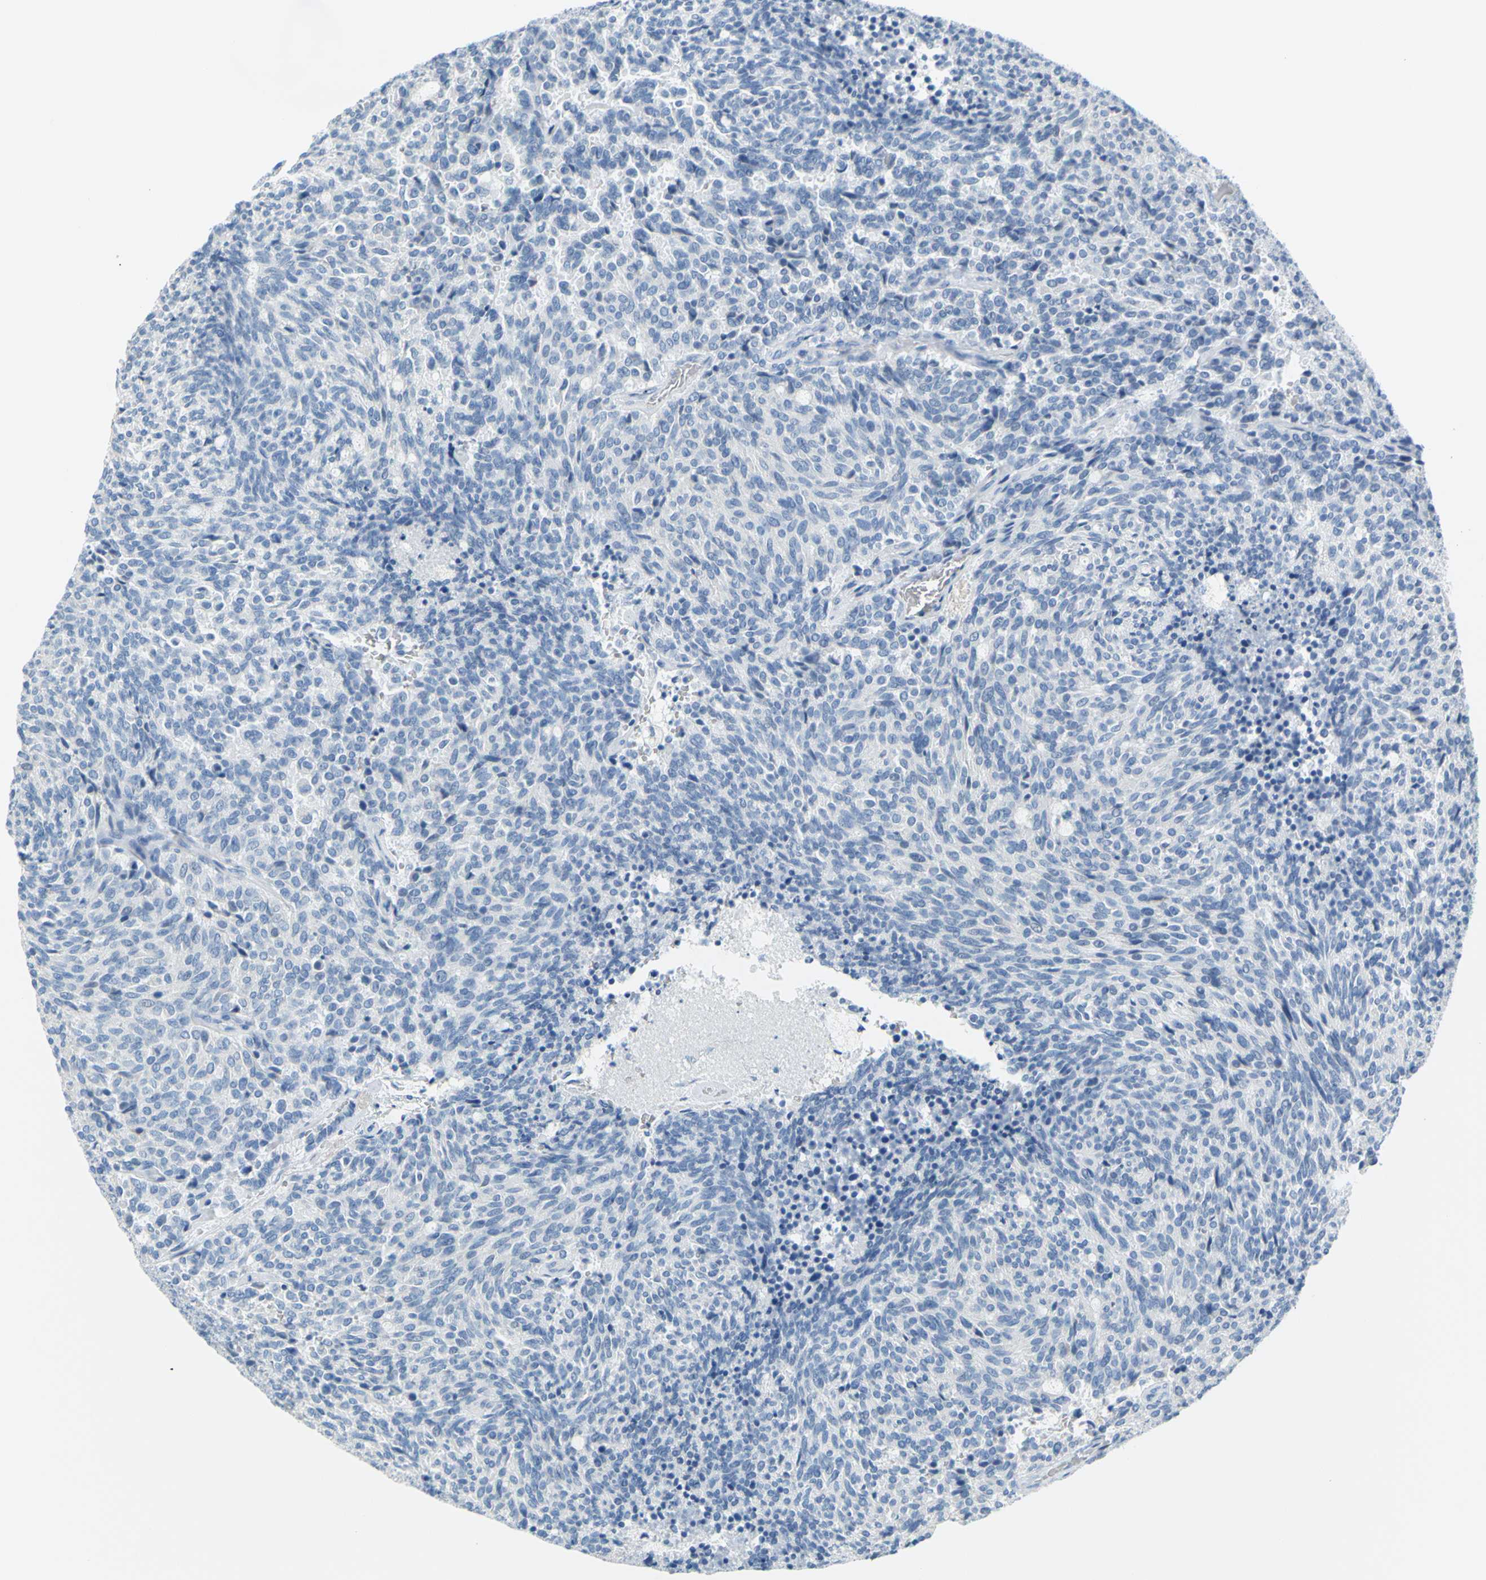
{"staining": {"intensity": "negative", "quantity": "none", "location": "none"}, "tissue": "carcinoid", "cell_type": "Tumor cells", "image_type": "cancer", "snomed": [{"axis": "morphology", "description": "Carcinoid, malignant, NOS"}, {"axis": "topography", "description": "Pancreas"}], "caption": "Immunohistochemistry (IHC) of carcinoid (malignant) displays no positivity in tumor cells.", "gene": "DCT", "patient": {"sex": "female", "age": 54}}